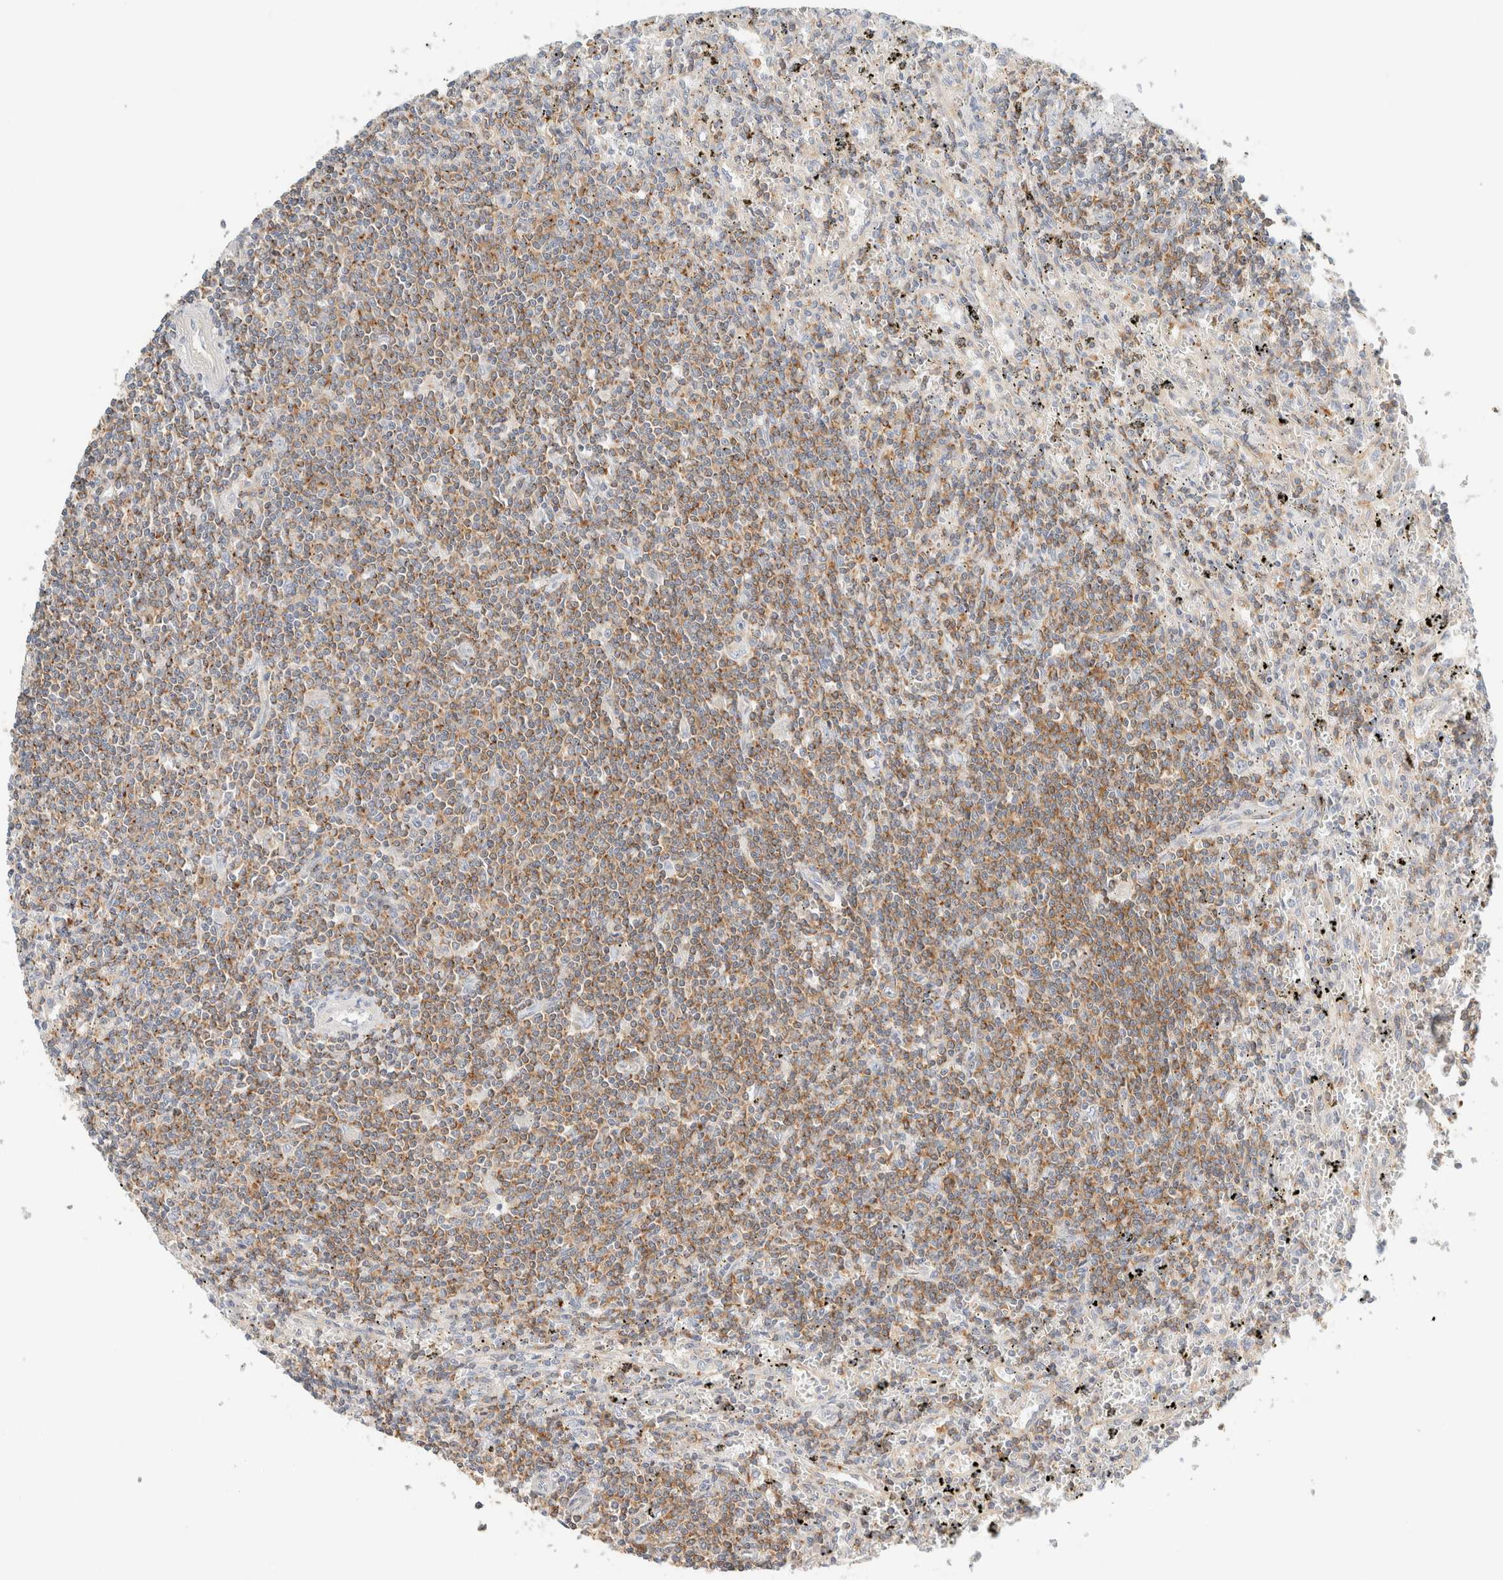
{"staining": {"intensity": "moderate", "quantity": ">75%", "location": "cytoplasmic/membranous"}, "tissue": "lymphoma", "cell_type": "Tumor cells", "image_type": "cancer", "snomed": [{"axis": "morphology", "description": "Malignant lymphoma, non-Hodgkin's type, Low grade"}, {"axis": "topography", "description": "Spleen"}], "caption": "A brown stain labels moderate cytoplasmic/membranous positivity of a protein in human low-grade malignant lymphoma, non-Hodgkin's type tumor cells. The protein of interest is shown in brown color, while the nuclei are stained blue.", "gene": "SH3GLB2", "patient": {"sex": "male", "age": 76}}